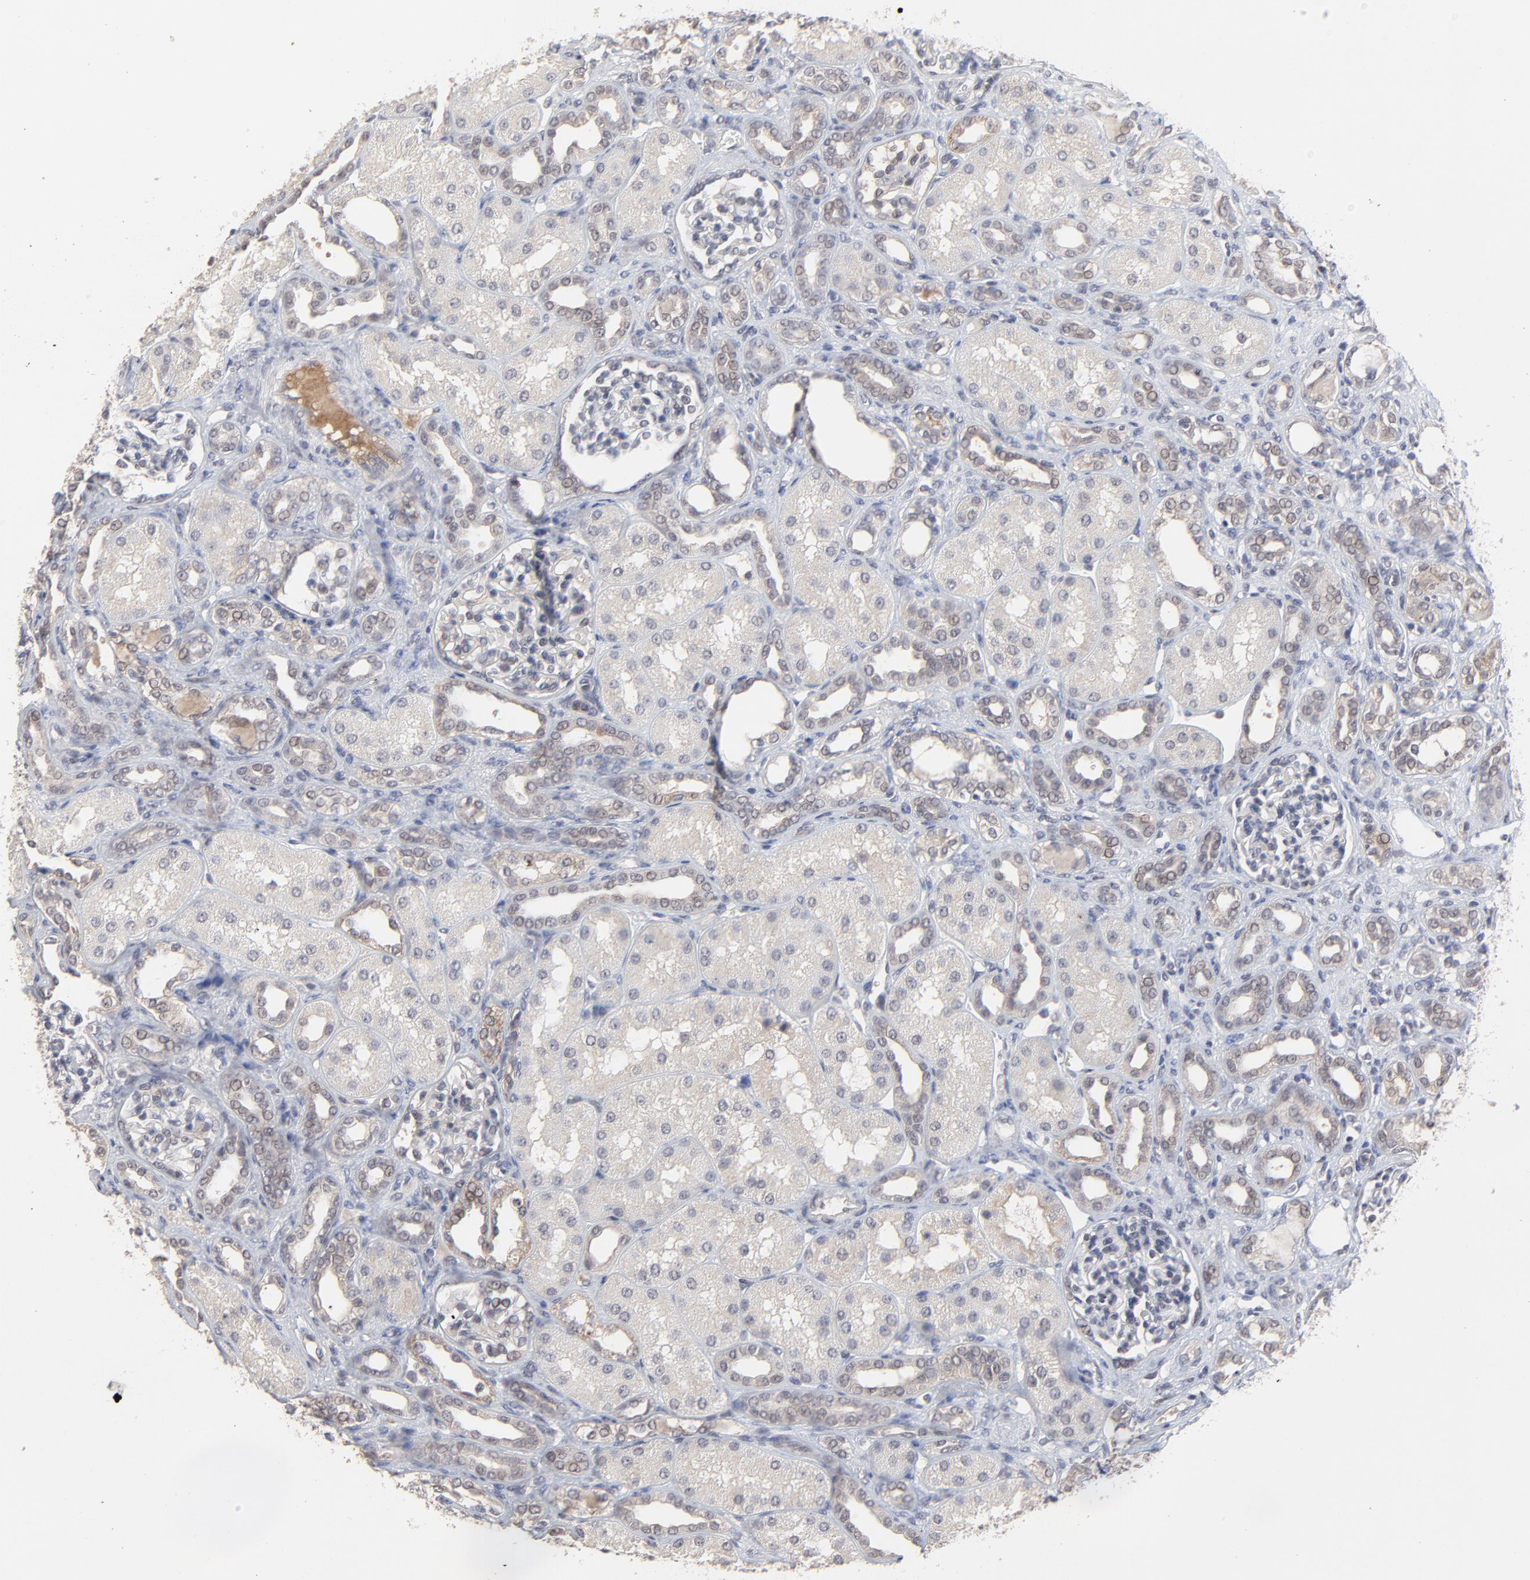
{"staining": {"intensity": "weak", "quantity": "<25%", "location": "nuclear"}, "tissue": "kidney", "cell_type": "Cells in glomeruli", "image_type": "normal", "snomed": [{"axis": "morphology", "description": "Normal tissue, NOS"}, {"axis": "topography", "description": "Kidney"}], "caption": "IHC photomicrograph of benign kidney: kidney stained with DAB shows no significant protein positivity in cells in glomeruli.", "gene": "FAM199X", "patient": {"sex": "male", "age": 7}}